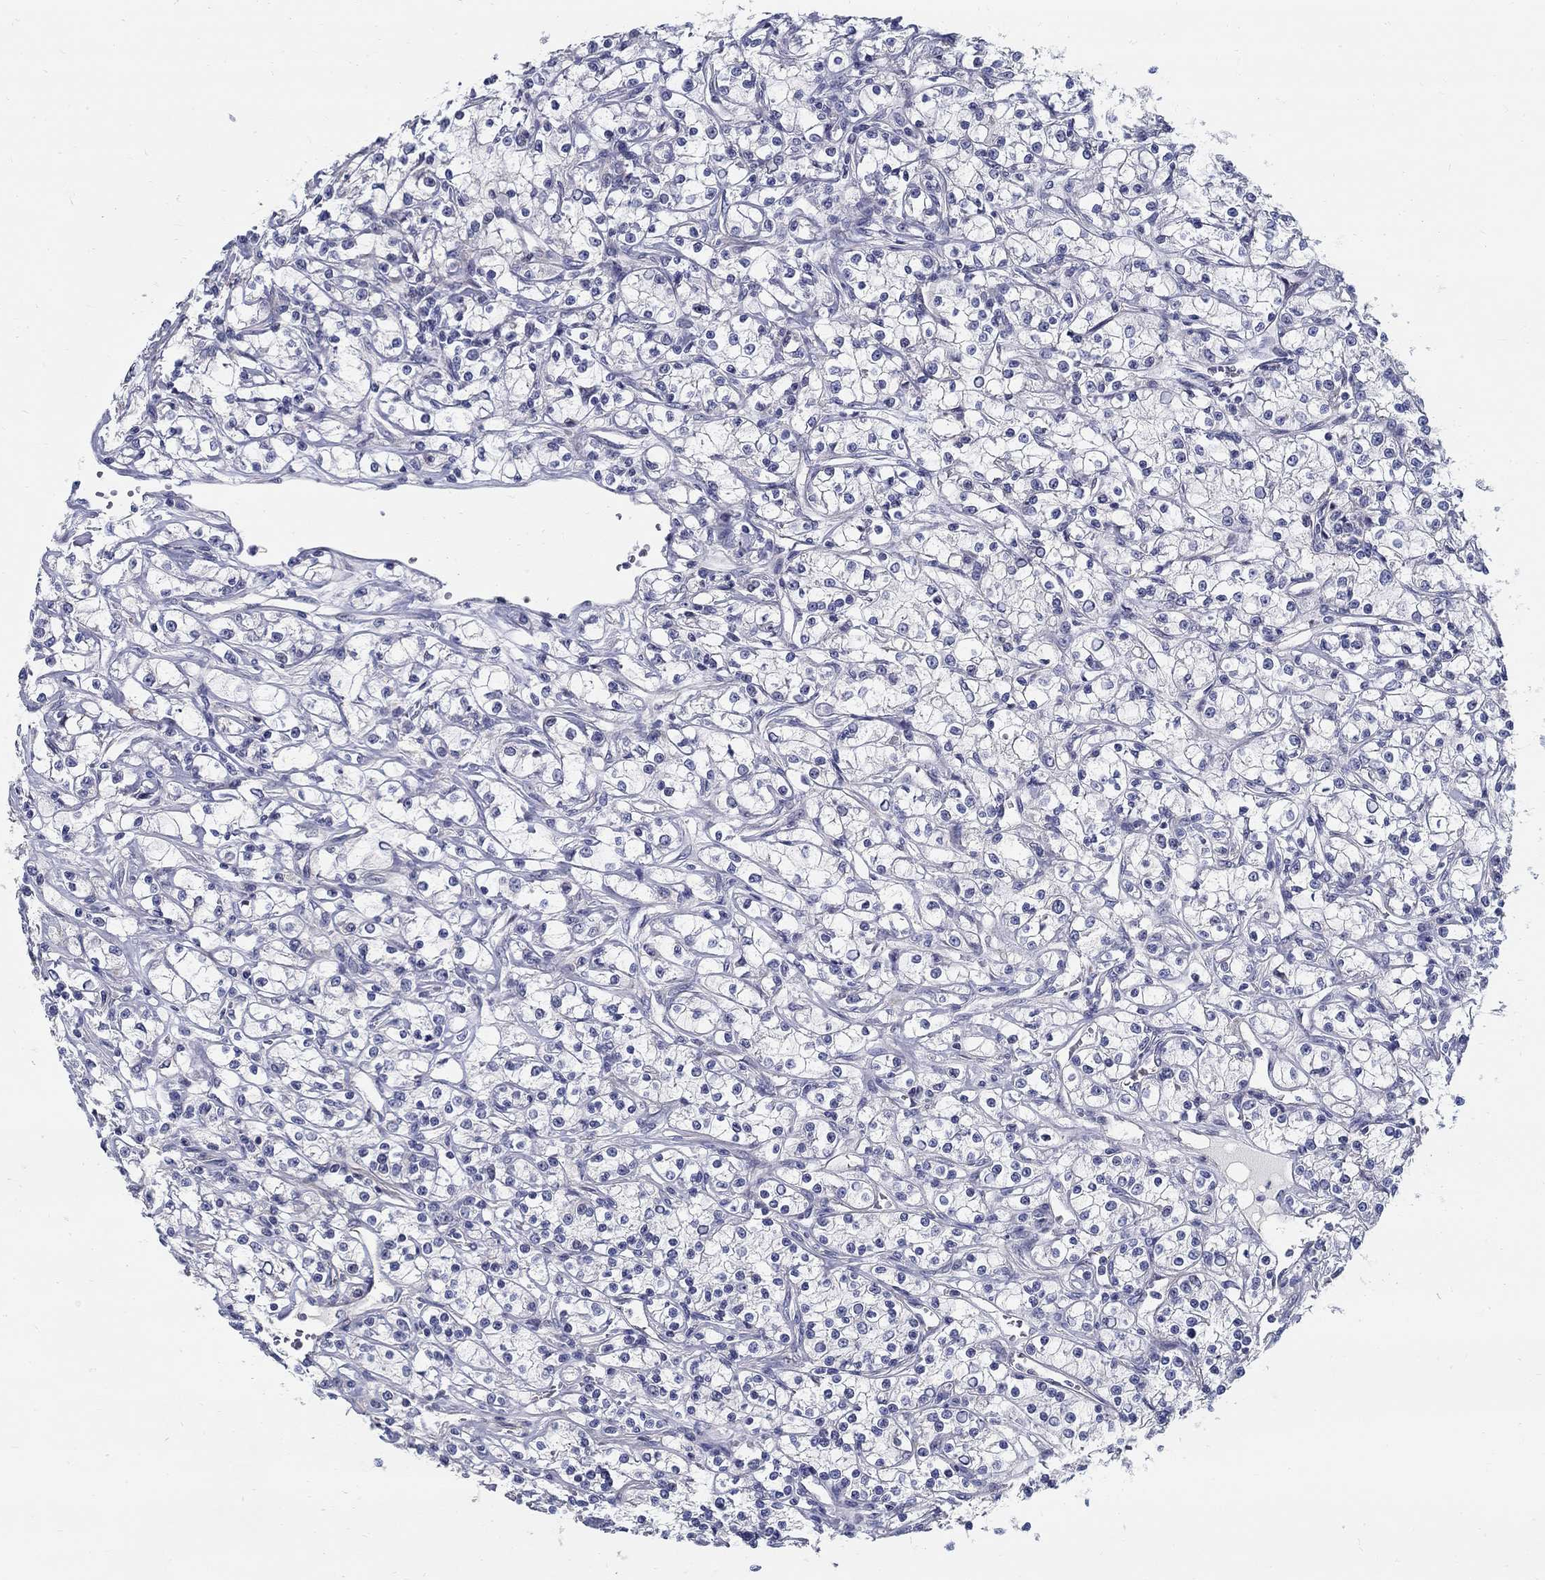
{"staining": {"intensity": "negative", "quantity": "none", "location": "none"}, "tissue": "renal cancer", "cell_type": "Tumor cells", "image_type": "cancer", "snomed": [{"axis": "morphology", "description": "Adenocarcinoma, NOS"}, {"axis": "topography", "description": "Kidney"}], "caption": "The photomicrograph exhibits no significant positivity in tumor cells of renal cancer (adenocarcinoma).", "gene": "C16orf46", "patient": {"sex": "female", "age": 59}}